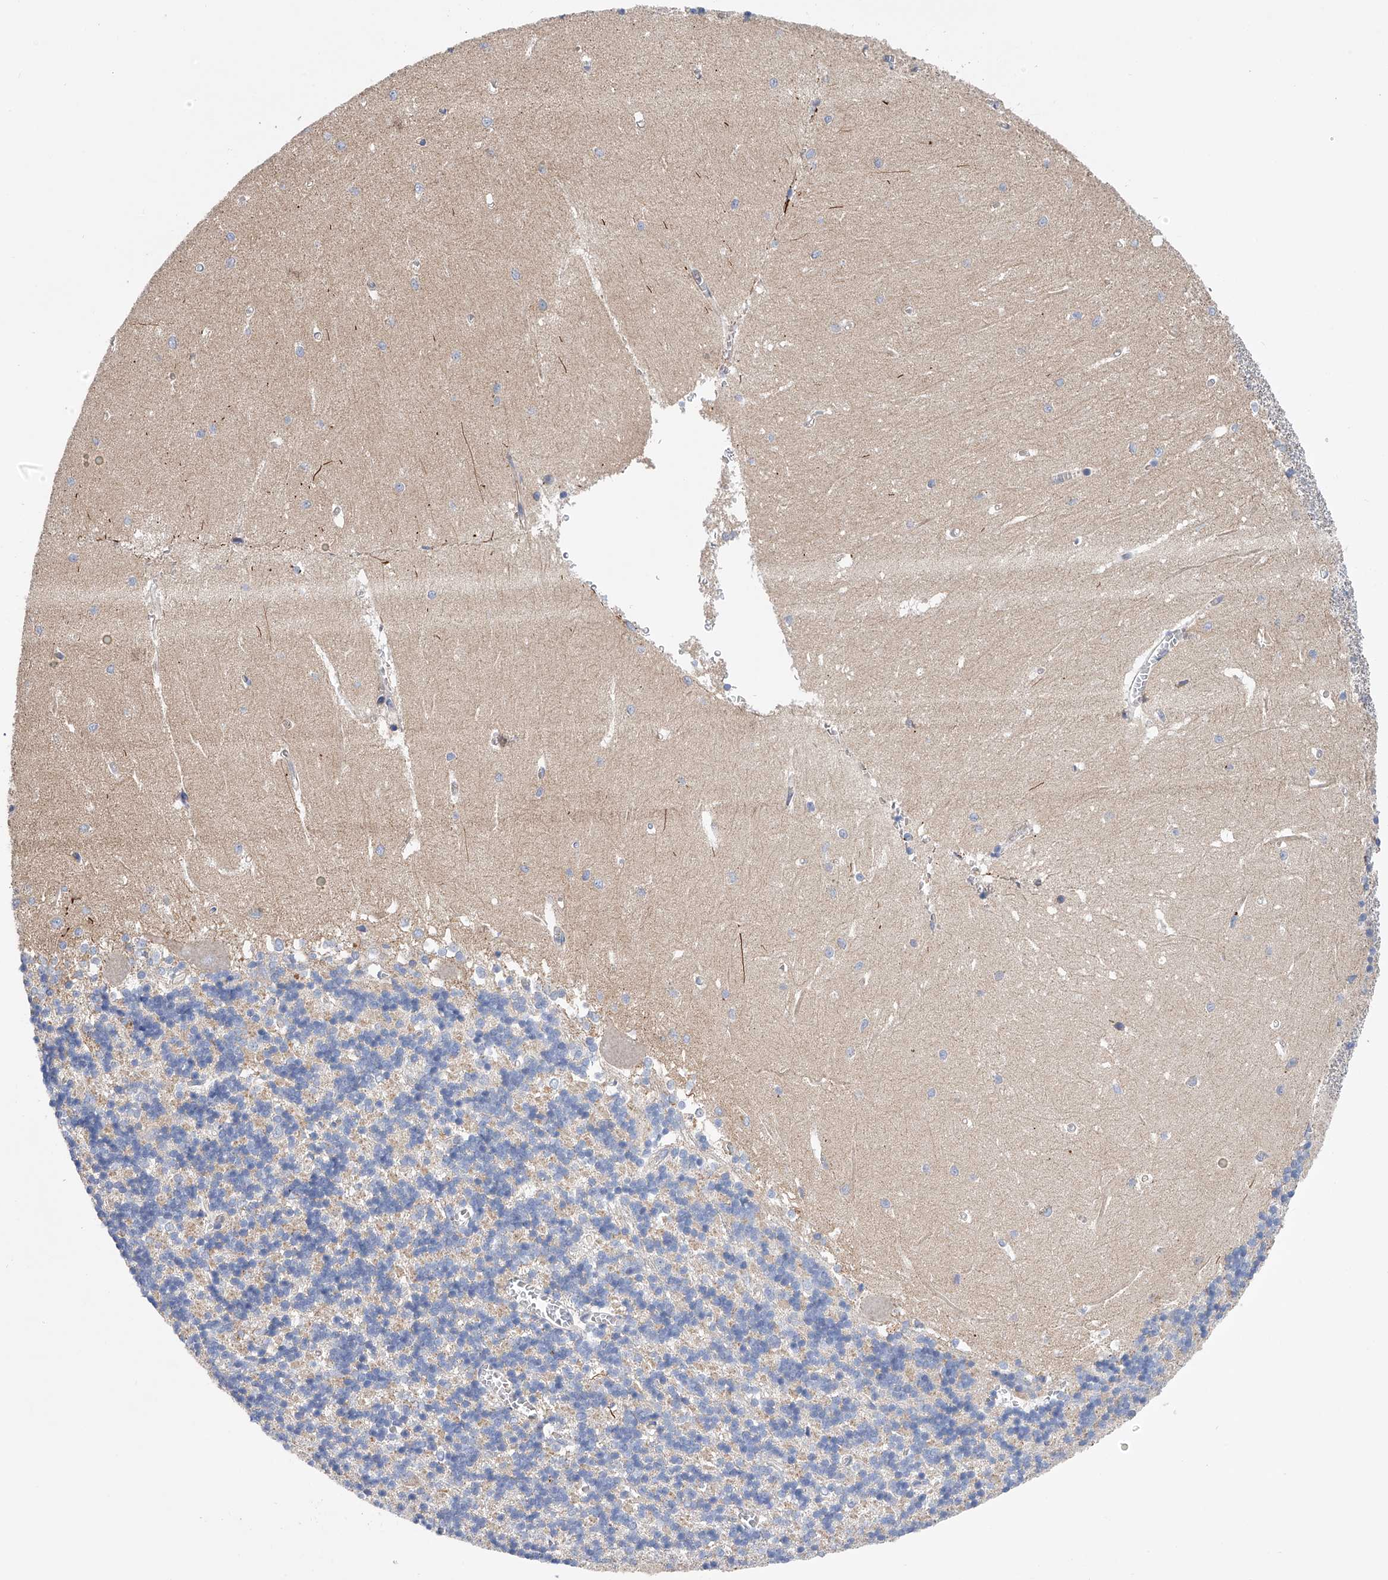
{"staining": {"intensity": "negative", "quantity": "none", "location": "none"}, "tissue": "cerebellum", "cell_type": "Cells in granular layer", "image_type": "normal", "snomed": [{"axis": "morphology", "description": "Normal tissue, NOS"}, {"axis": "topography", "description": "Cerebellum"}], "caption": "Immunohistochemistry micrograph of normal cerebellum: cerebellum stained with DAB reveals no significant protein positivity in cells in granular layer. (Immunohistochemistry (ihc), brightfield microscopy, high magnification).", "gene": "MLYCD", "patient": {"sex": "male", "age": 37}}